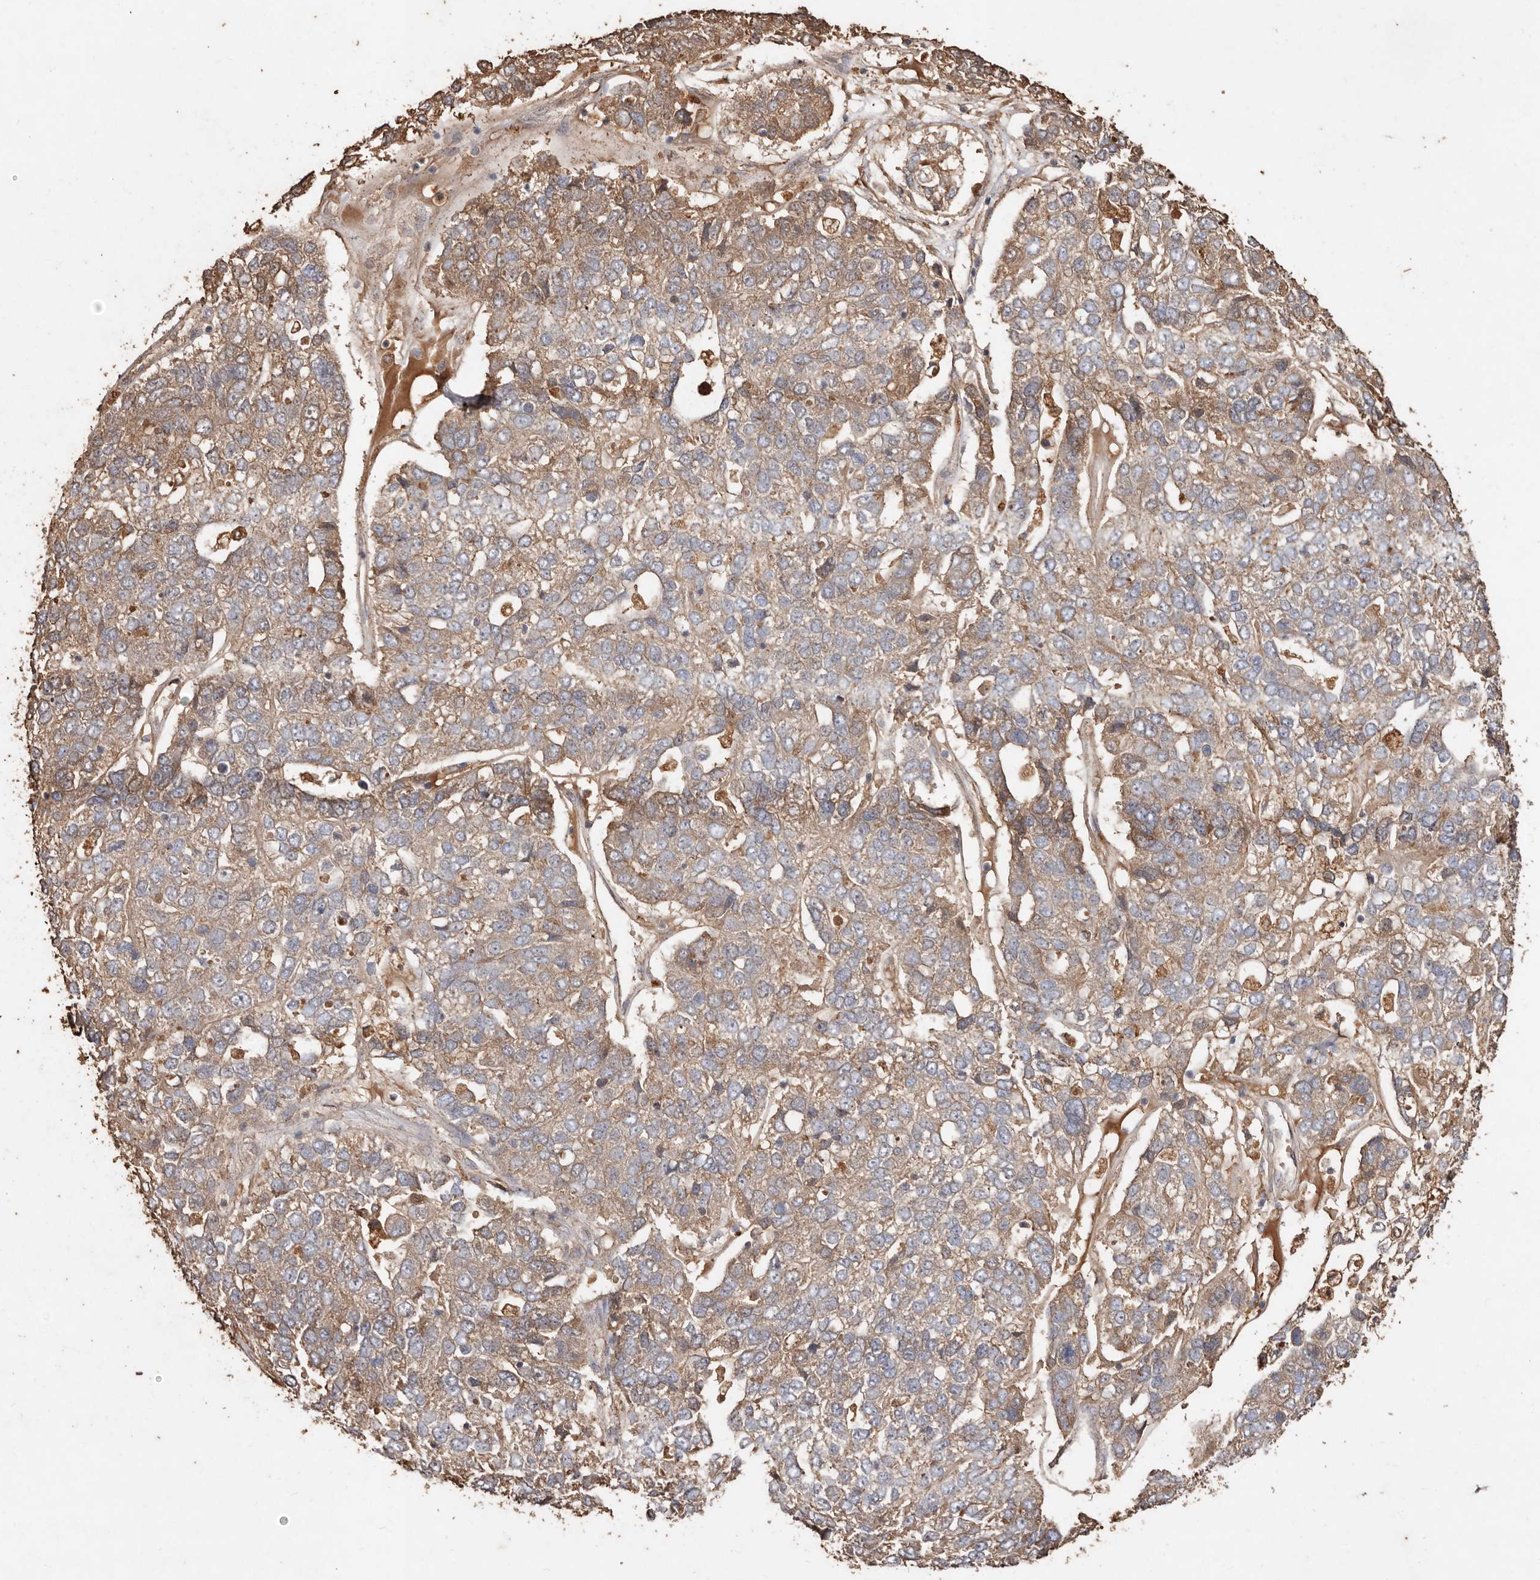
{"staining": {"intensity": "moderate", "quantity": ">75%", "location": "cytoplasmic/membranous"}, "tissue": "pancreatic cancer", "cell_type": "Tumor cells", "image_type": "cancer", "snomed": [{"axis": "morphology", "description": "Adenocarcinoma, NOS"}, {"axis": "topography", "description": "Pancreas"}], "caption": "High-power microscopy captured an immunohistochemistry photomicrograph of pancreatic cancer, revealing moderate cytoplasmic/membranous staining in approximately >75% of tumor cells.", "gene": "FARS2", "patient": {"sex": "female", "age": 61}}